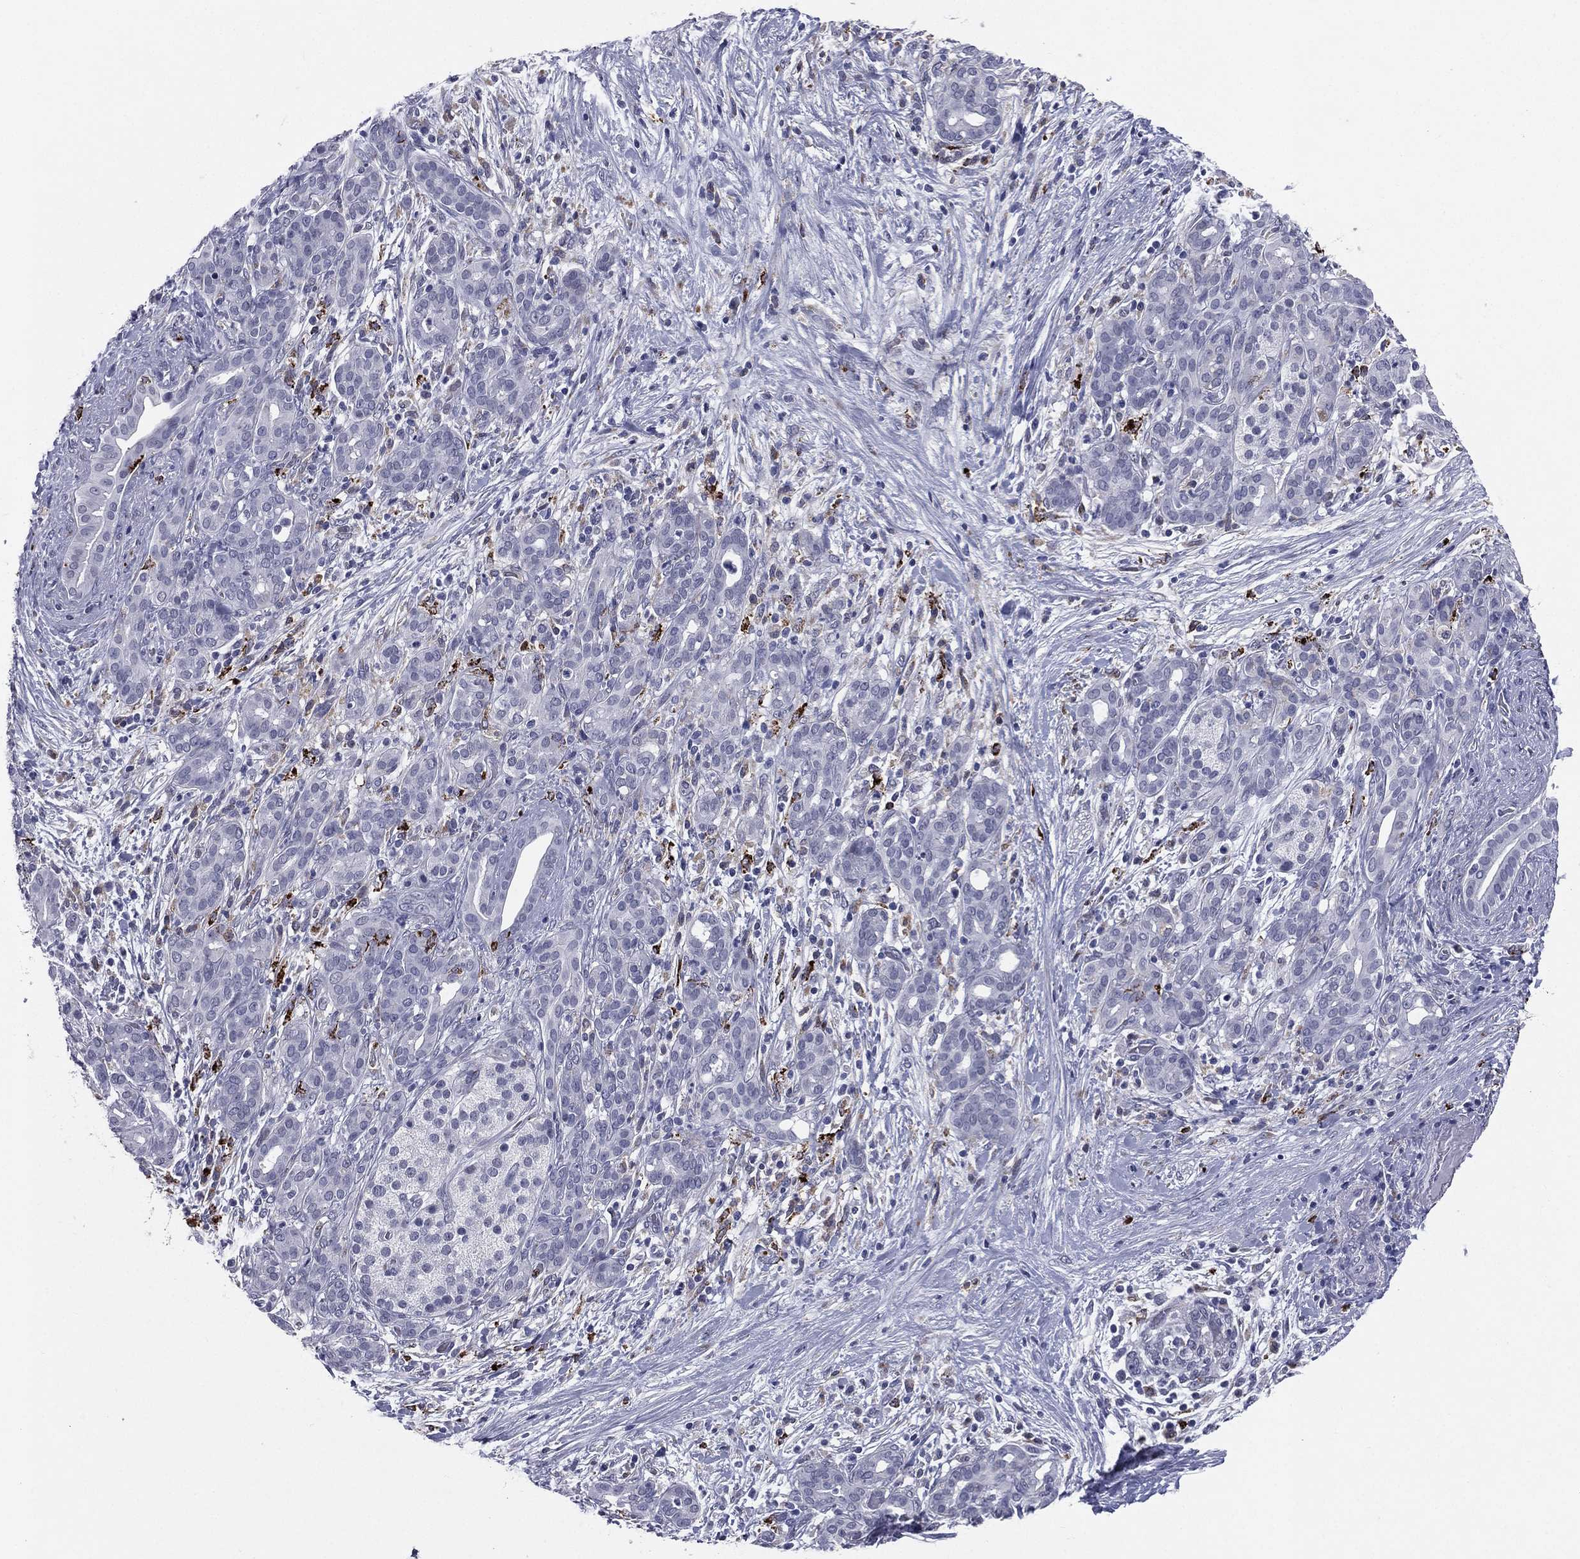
{"staining": {"intensity": "negative", "quantity": "none", "location": "none"}, "tissue": "pancreatic cancer", "cell_type": "Tumor cells", "image_type": "cancer", "snomed": [{"axis": "morphology", "description": "Adenocarcinoma, NOS"}, {"axis": "topography", "description": "Pancreas"}], "caption": "A high-resolution histopathology image shows immunohistochemistry staining of pancreatic adenocarcinoma, which reveals no significant staining in tumor cells.", "gene": "HLA-DOA", "patient": {"sex": "male", "age": 44}}